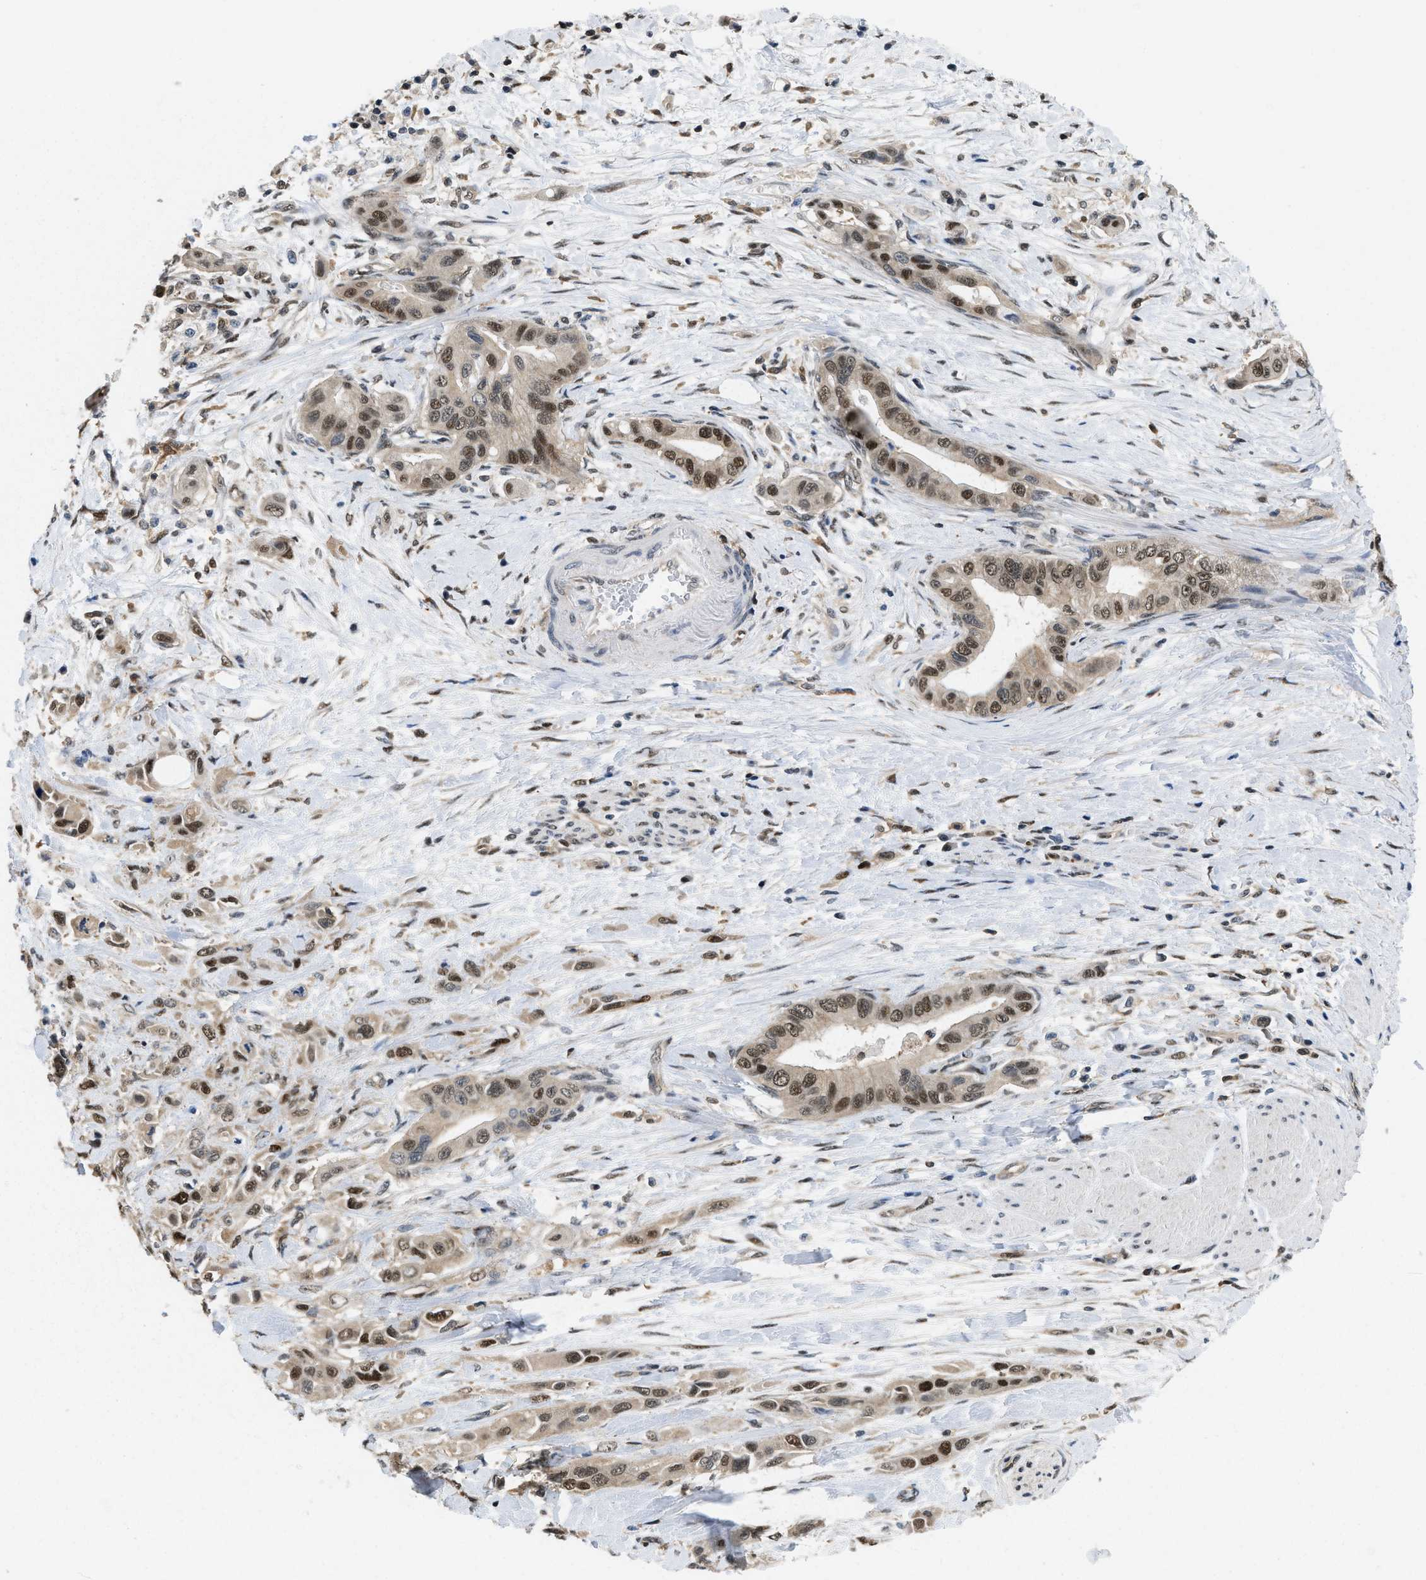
{"staining": {"intensity": "strong", "quantity": ">75%", "location": "nuclear"}, "tissue": "pancreatic cancer", "cell_type": "Tumor cells", "image_type": "cancer", "snomed": [{"axis": "morphology", "description": "Adenocarcinoma, NOS"}, {"axis": "topography", "description": "Pancreas"}], "caption": "Adenocarcinoma (pancreatic) tissue displays strong nuclear positivity in approximately >75% of tumor cells", "gene": "ATF7IP", "patient": {"sex": "female", "age": 73}}